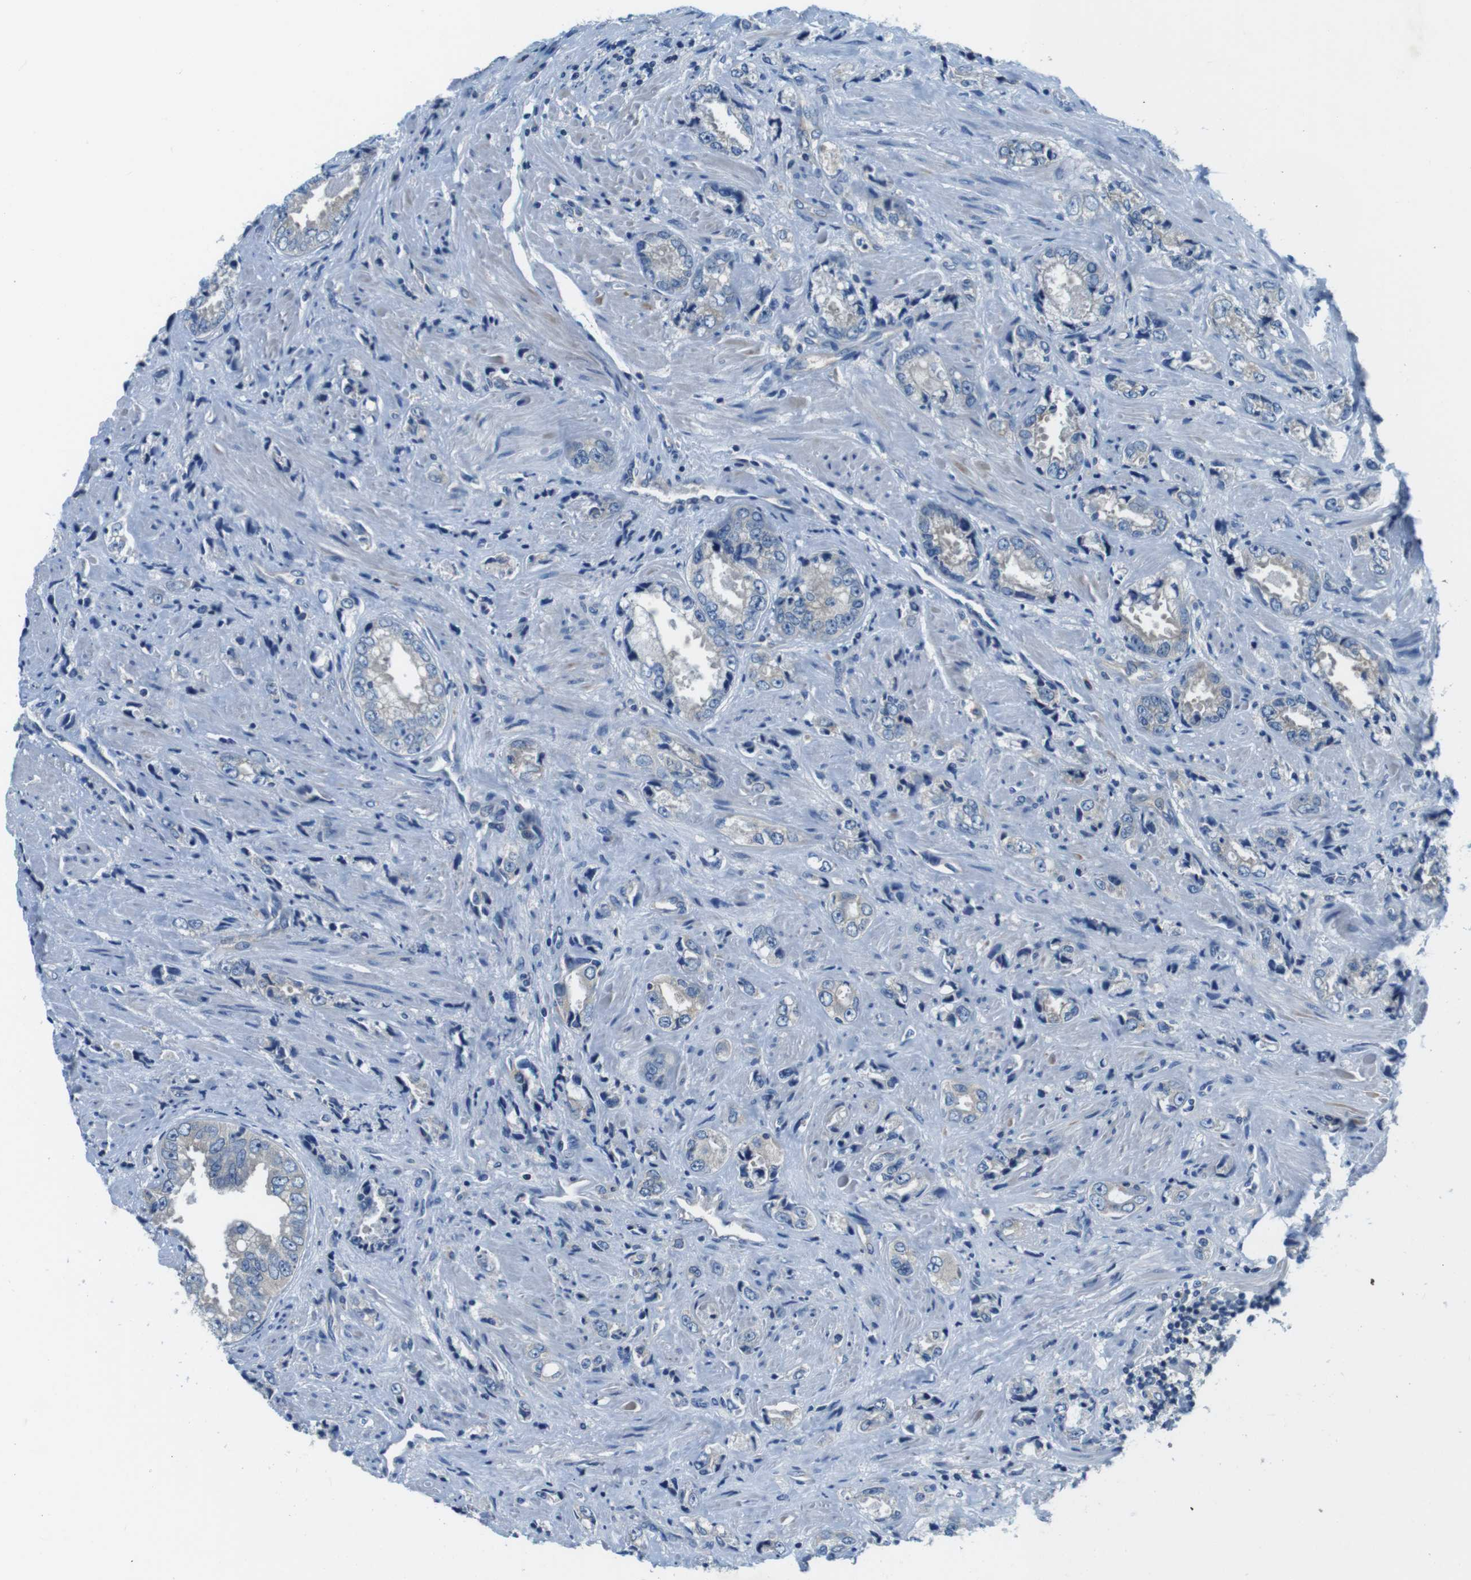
{"staining": {"intensity": "negative", "quantity": "none", "location": "none"}, "tissue": "prostate cancer", "cell_type": "Tumor cells", "image_type": "cancer", "snomed": [{"axis": "morphology", "description": "Adenocarcinoma, High grade"}, {"axis": "topography", "description": "Prostate"}], "caption": "There is no significant expression in tumor cells of adenocarcinoma (high-grade) (prostate).", "gene": "DENND4C", "patient": {"sex": "male", "age": 61}}